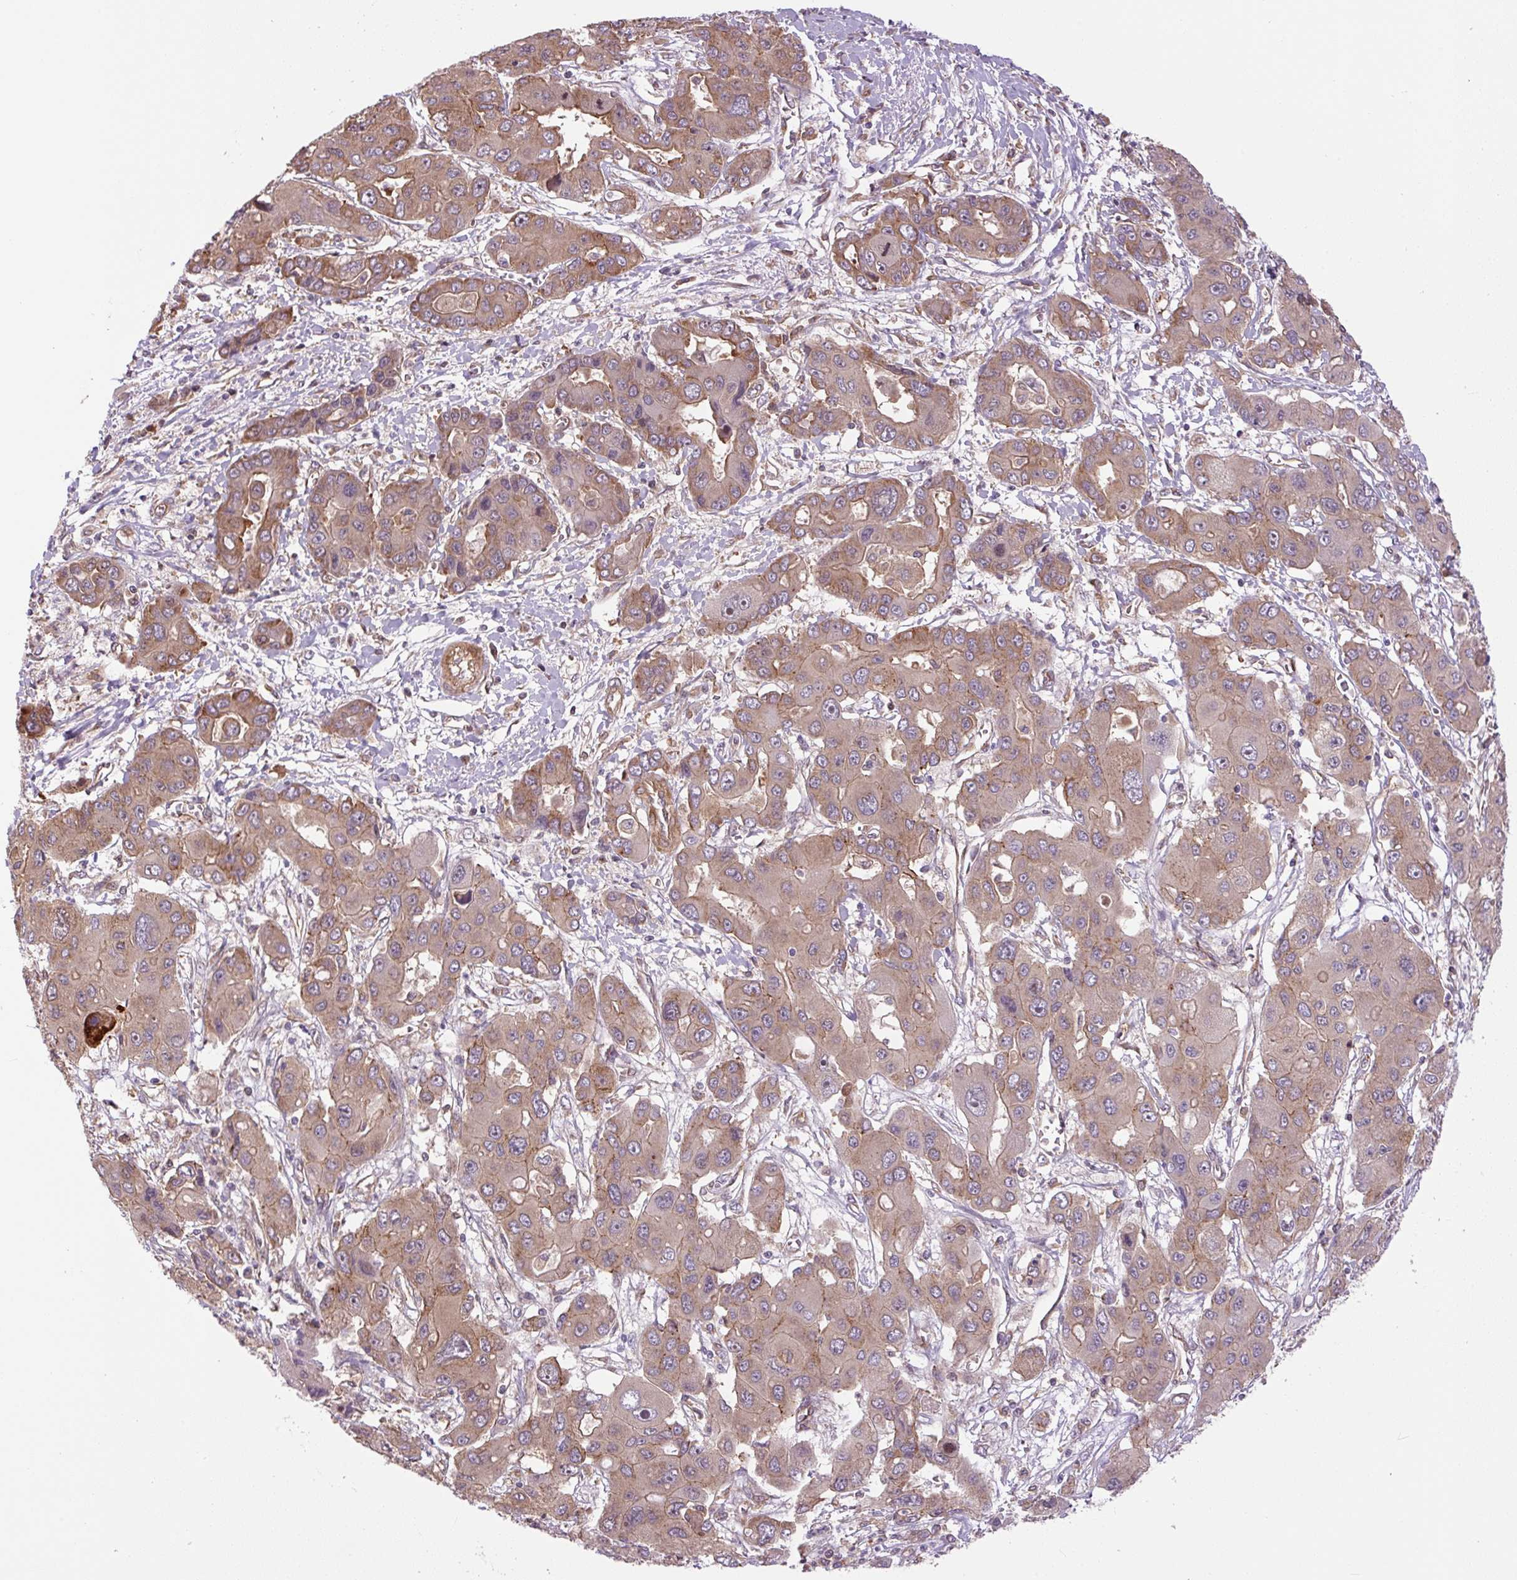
{"staining": {"intensity": "weak", "quantity": ">75%", "location": "cytoplasmic/membranous"}, "tissue": "liver cancer", "cell_type": "Tumor cells", "image_type": "cancer", "snomed": [{"axis": "morphology", "description": "Cholangiocarcinoma"}, {"axis": "topography", "description": "Liver"}], "caption": "Immunohistochemical staining of human cholangiocarcinoma (liver) displays low levels of weak cytoplasmic/membranous protein positivity in about >75% of tumor cells. Nuclei are stained in blue.", "gene": "SEPTIN10", "patient": {"sex": "male", "age": 67}}